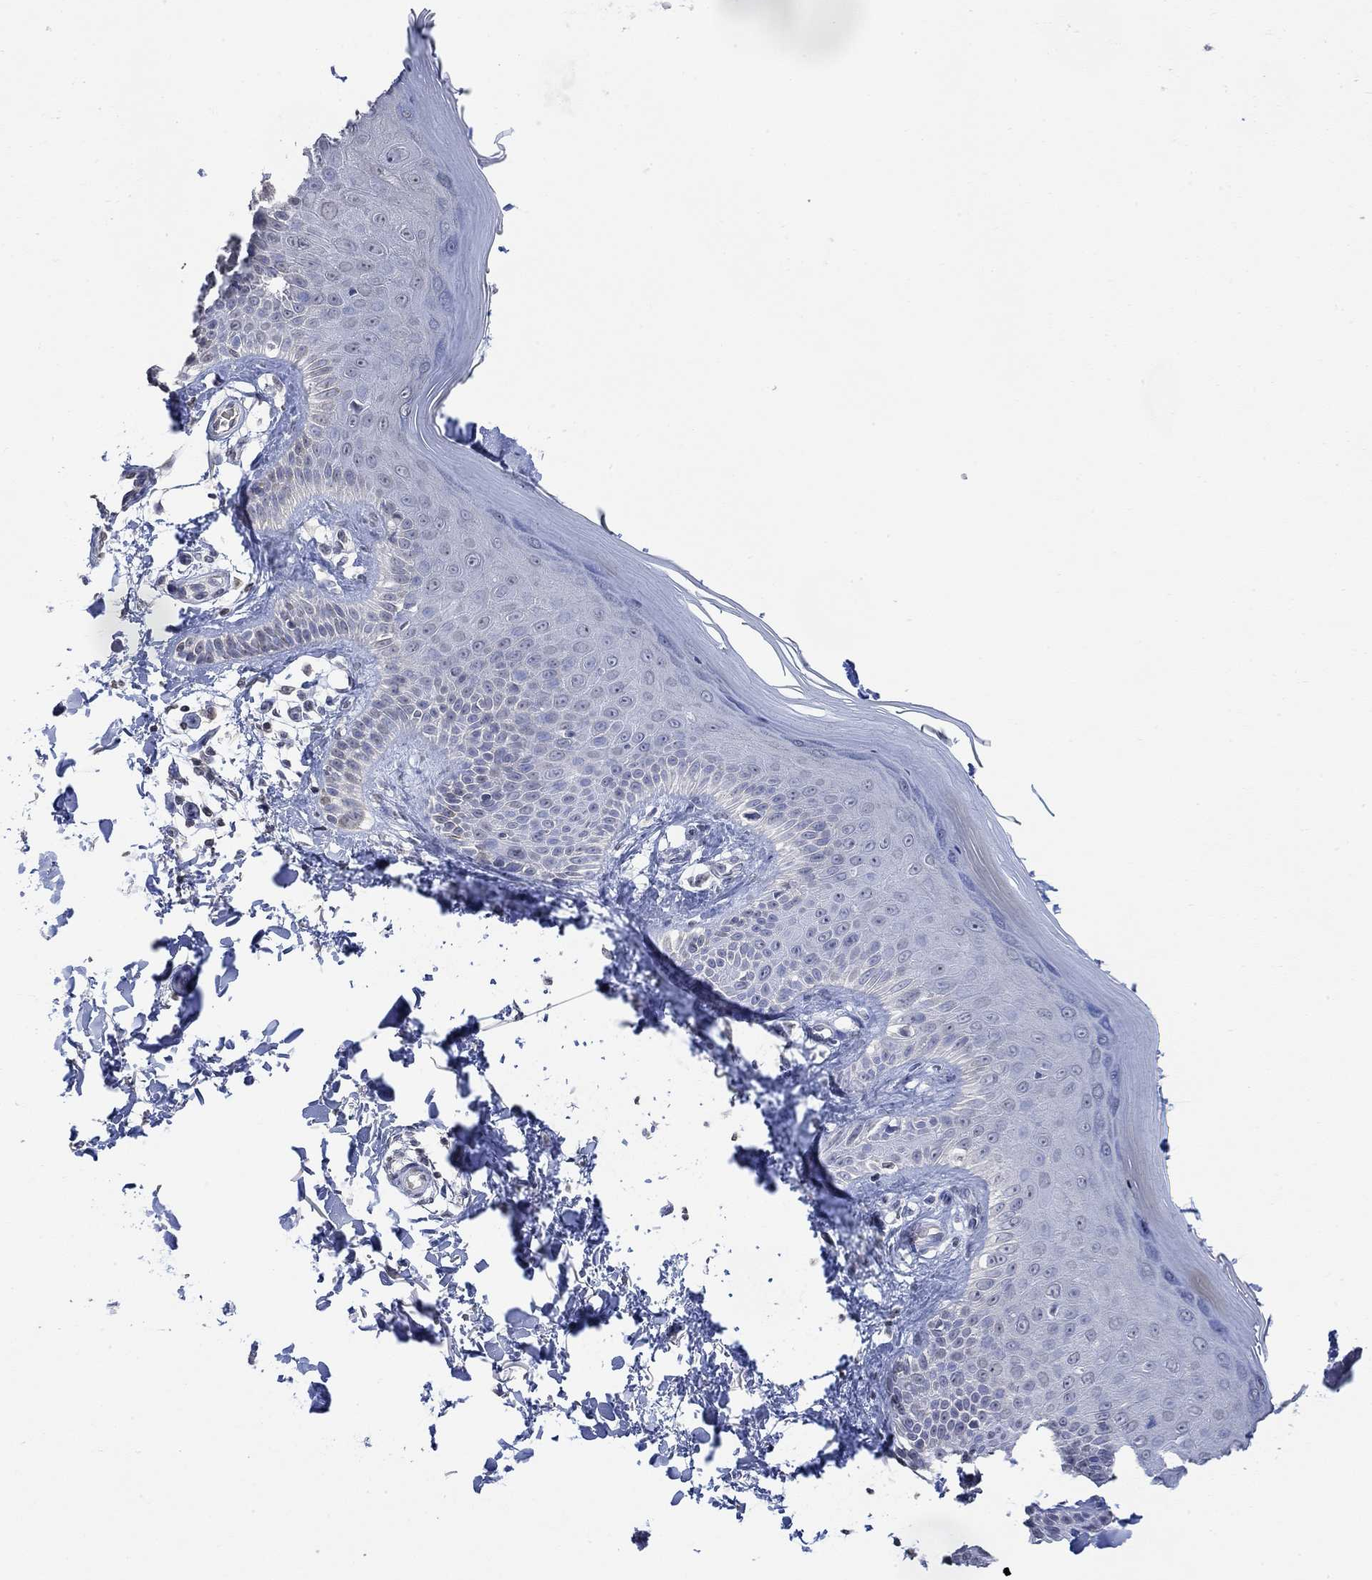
{"staining": {"intensity": "negative", "quantity": "none", "location": "none"}, "tissue": "skin", "cell_type": "Fibroblasts", "image_type": "normal", "snomed": [{"axis": "morphology", "description": "Normal tissue, NOS"}, {"axis": "morphology", "description": "Inflammation, NOS"}, {"axis": "morphology", "description": "Fibrosis, NOS"}, {"axis": "topography", "description": "Skin"}], "caption": "A micrograph of human skin is negative for staining in fibroblasts.", "gene": "TMEM255A", "patient": {"sex": "male", "age": 71}}